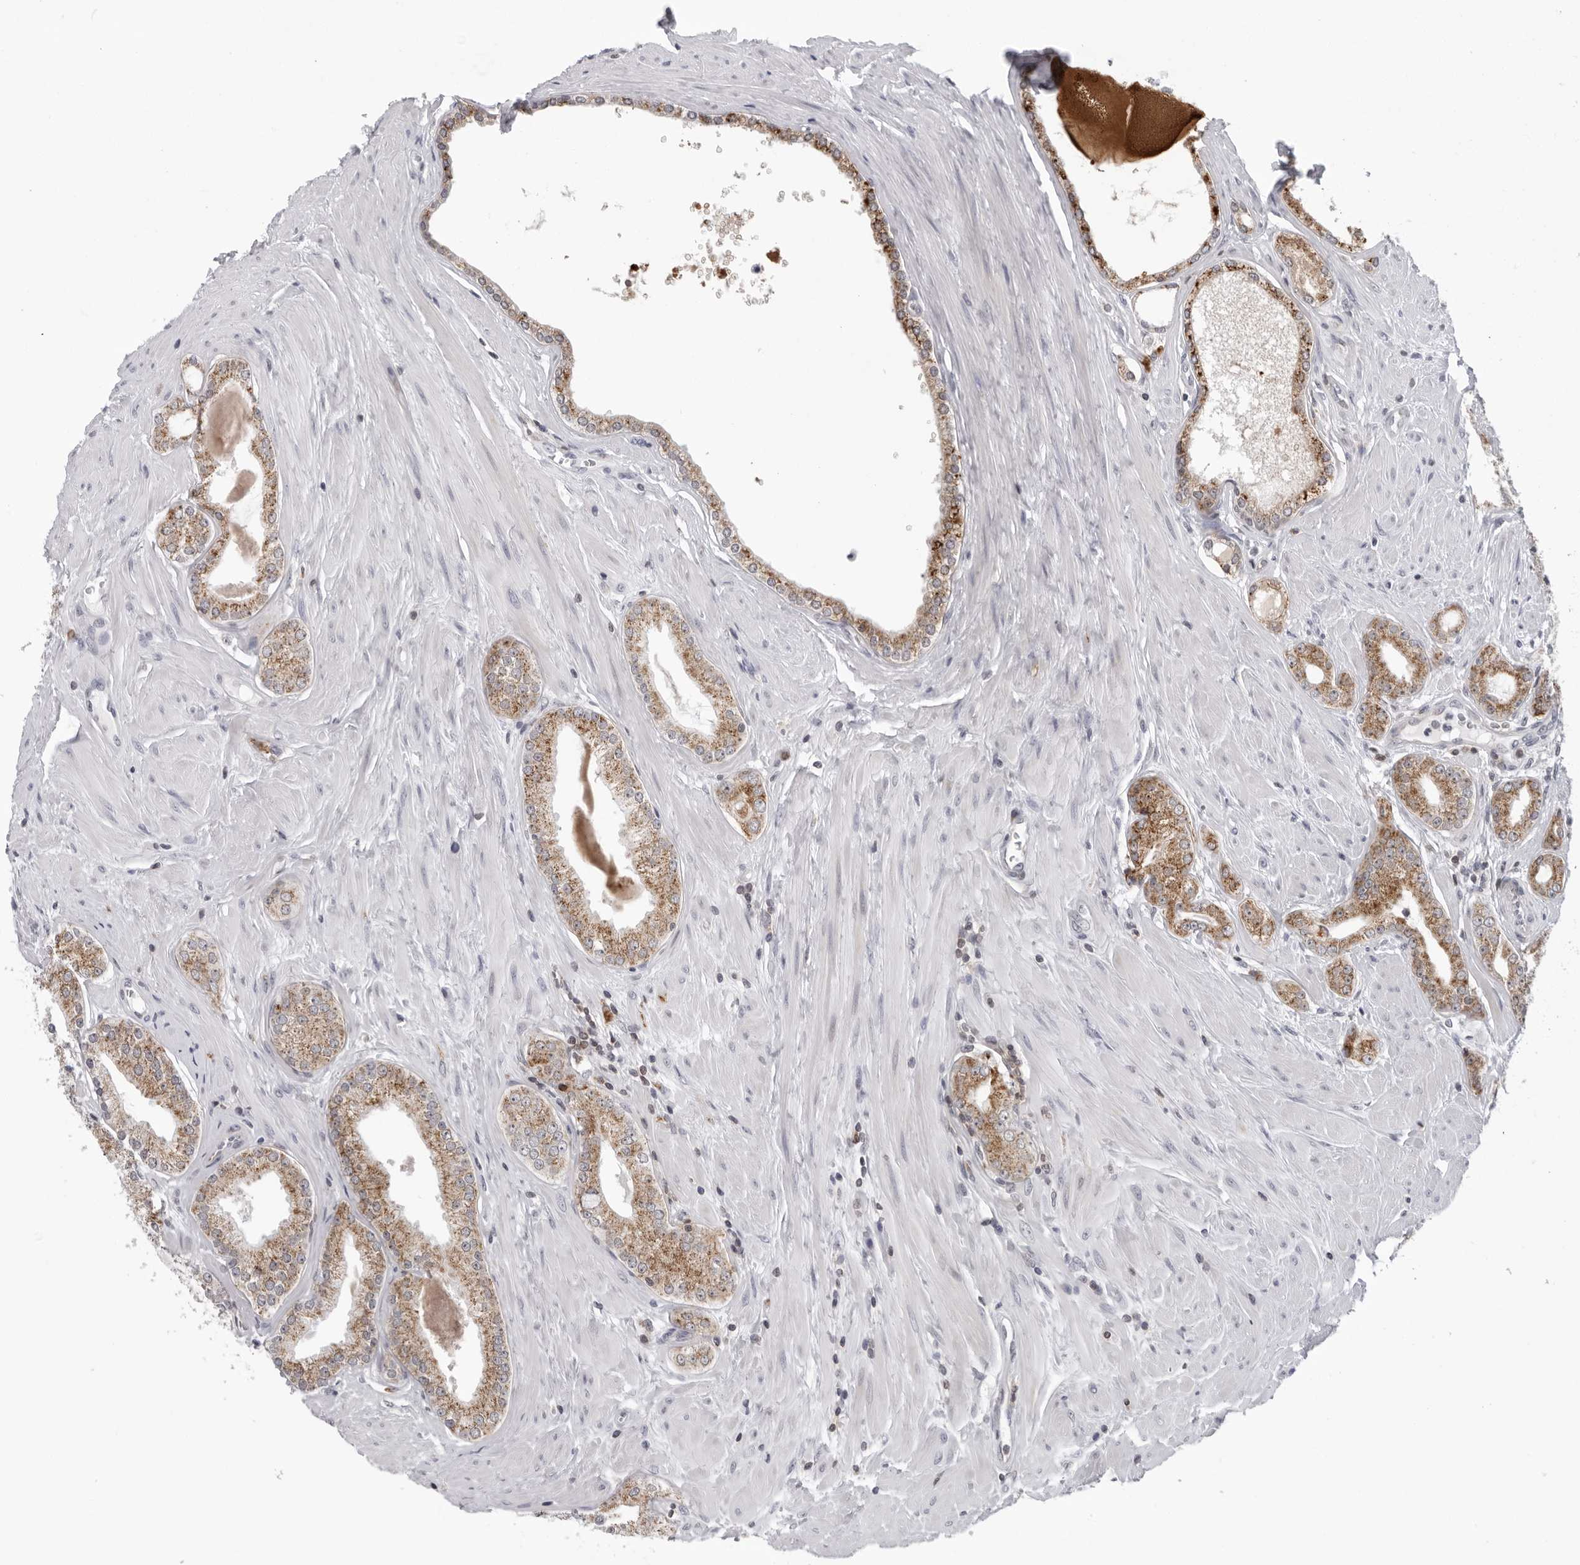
{"staining": {"intensity": "moderate", "quantity": ">75%", "location": "cytoplasmic/membranous"}, "tissue": "prostate cancer", "cell_type": "Tumor cells", "image_type": "cancer", "snomed": [{"axis": "morphology", "description": "Adenocarcinoma, Low grade"}, {"axis": "topography", "description": "Prostate"}], "caption": "High-power microscopy captured an immunohistochemistry photomicrograph of prostate cancer, revealing moderate cytoplasmic/membranous expression in approximately >75% of tumor cells. The protein of interest is stained brown, and the nuclei are stained in blue (DAB (3,3'-diaminobenzidine) IHC with brightfield microscopy, high magnification).", "gene": "CPT2", "patient": {"sex": "male", "age": 62}}